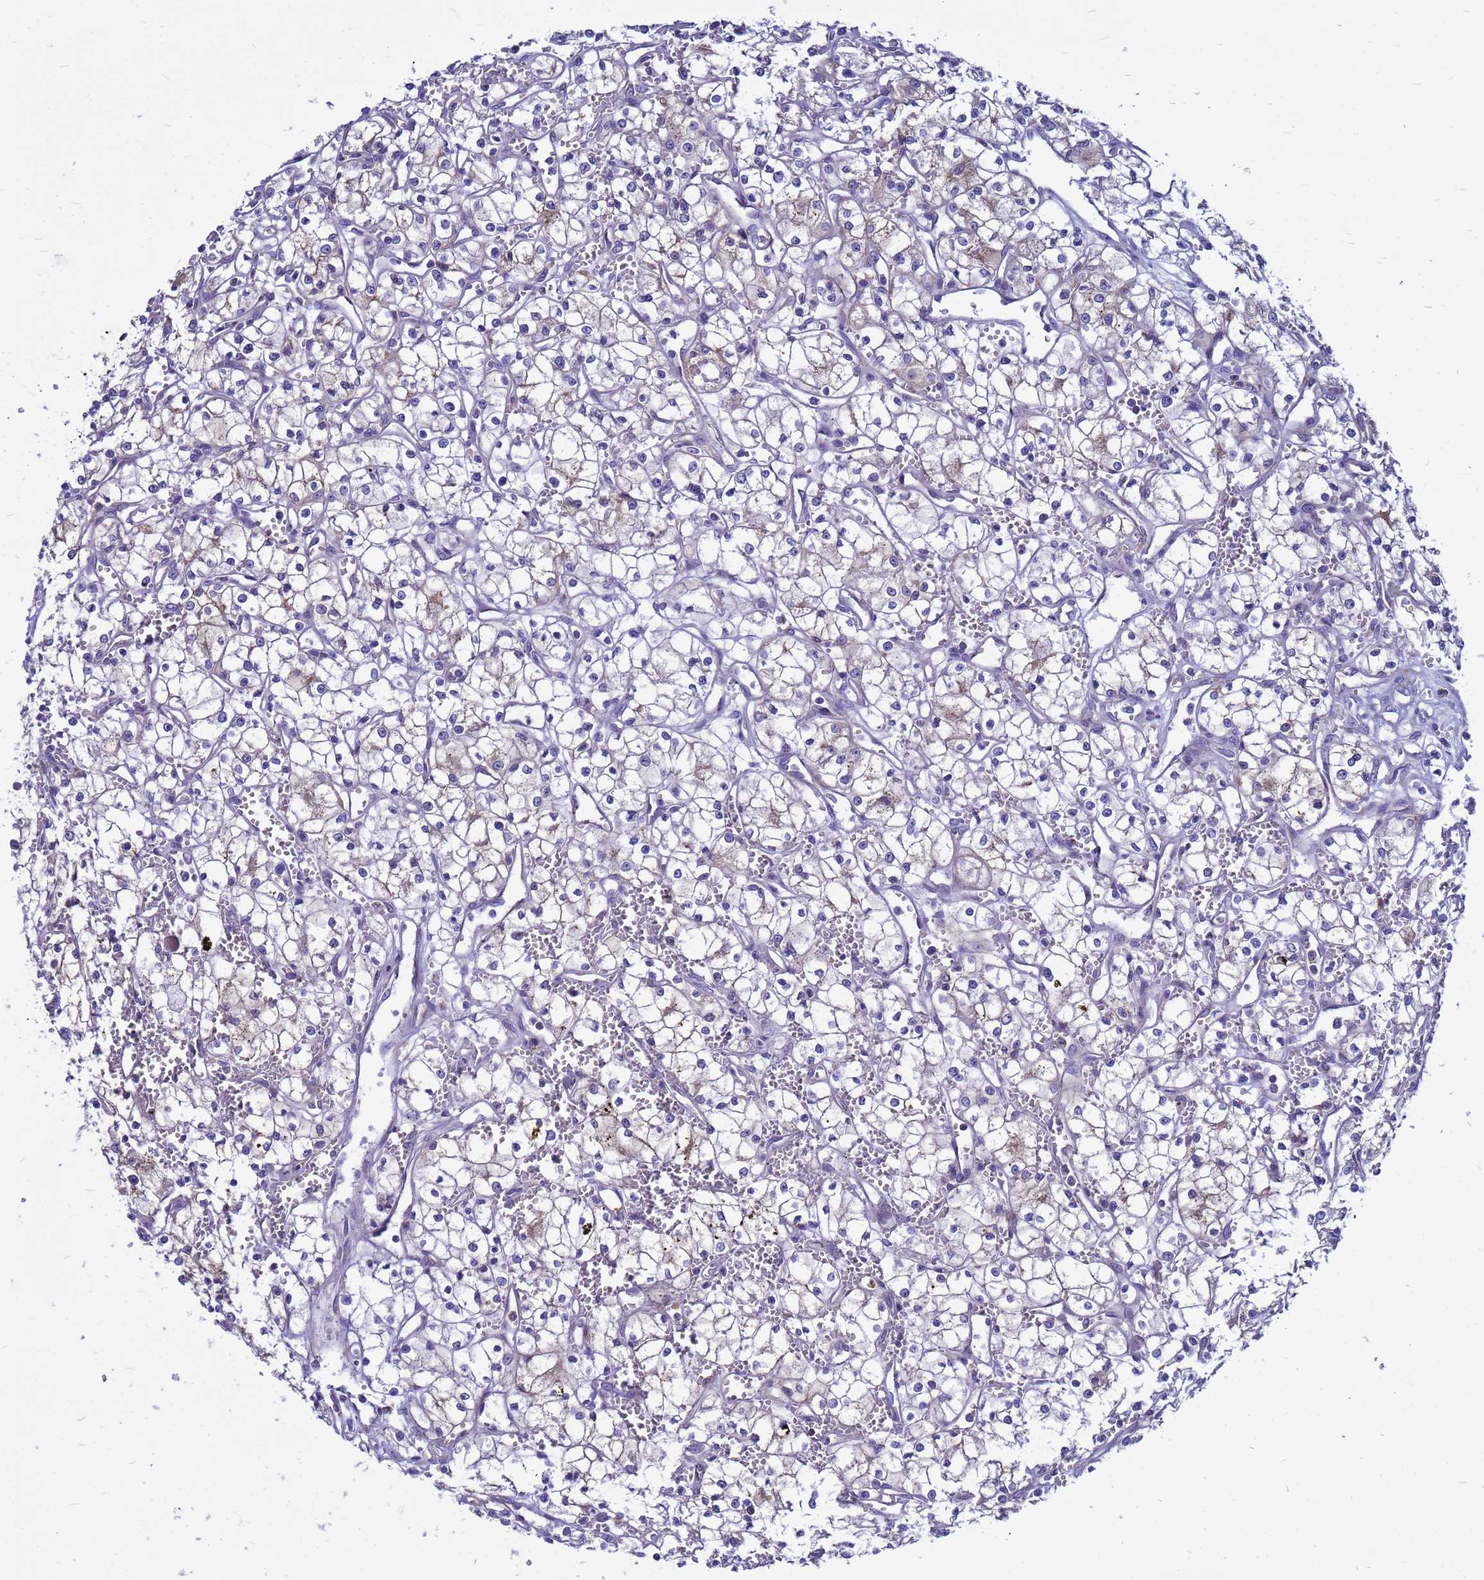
{"staining": {"intensity": "negative", "quantity": "none", "location": "none"}, "tissue": "renal cancer", "cell_type": "Tumor cells", "image_type": "cancer", "snomed": [{"axis": "morphology", "description": "Adenocarcinoma, NOS"}, {"axis": "topography", "description": "Kidney"}], "caption": "This is an immunohistochemistry (IHC) histopathology image of human renal cancer. There is no positivity in tumor cells.", "gene": "FHIP1A", "patient": {"sex": "male", "age": 59}}